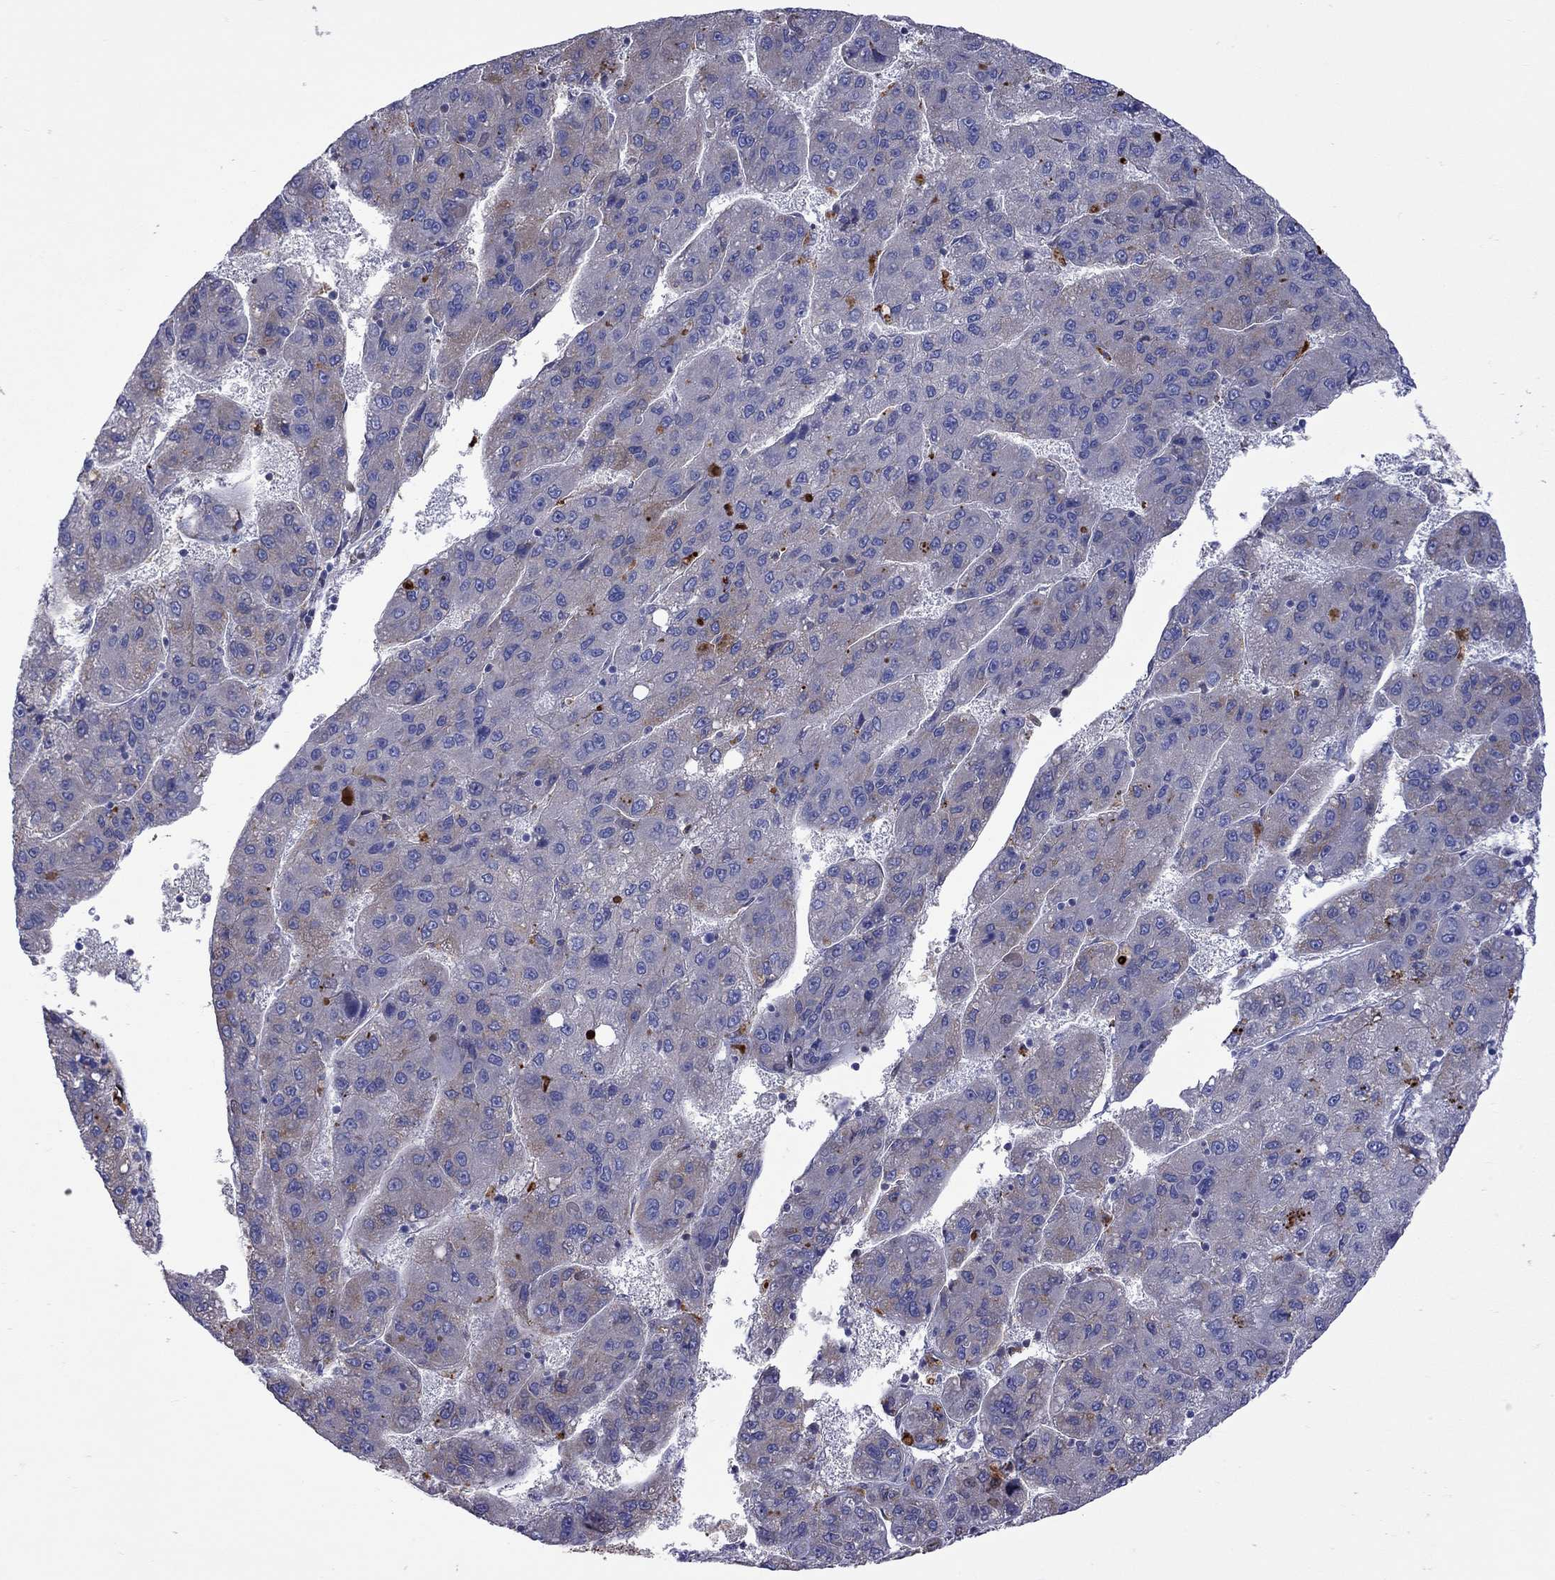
{"staining": {"intensity": "weak", "quantity": "<25%", "location": "cytoplasmic/membranous"}, "tissue": "liver cancer", "cell_type": "Tumor cells", "image_type": "cancer", "snomed": [{"axis": "morphology", "description": "Carcinoma, Hepatocellular, NOS"}, {"axis": "topography", "description": "Liver"}], "caption": "Liver cancer was stained to show a protein in brown. There is no significant staining in tumor cells.", "gene": "SERPINA3", "patient": {"sex": "female", "age": 82}}